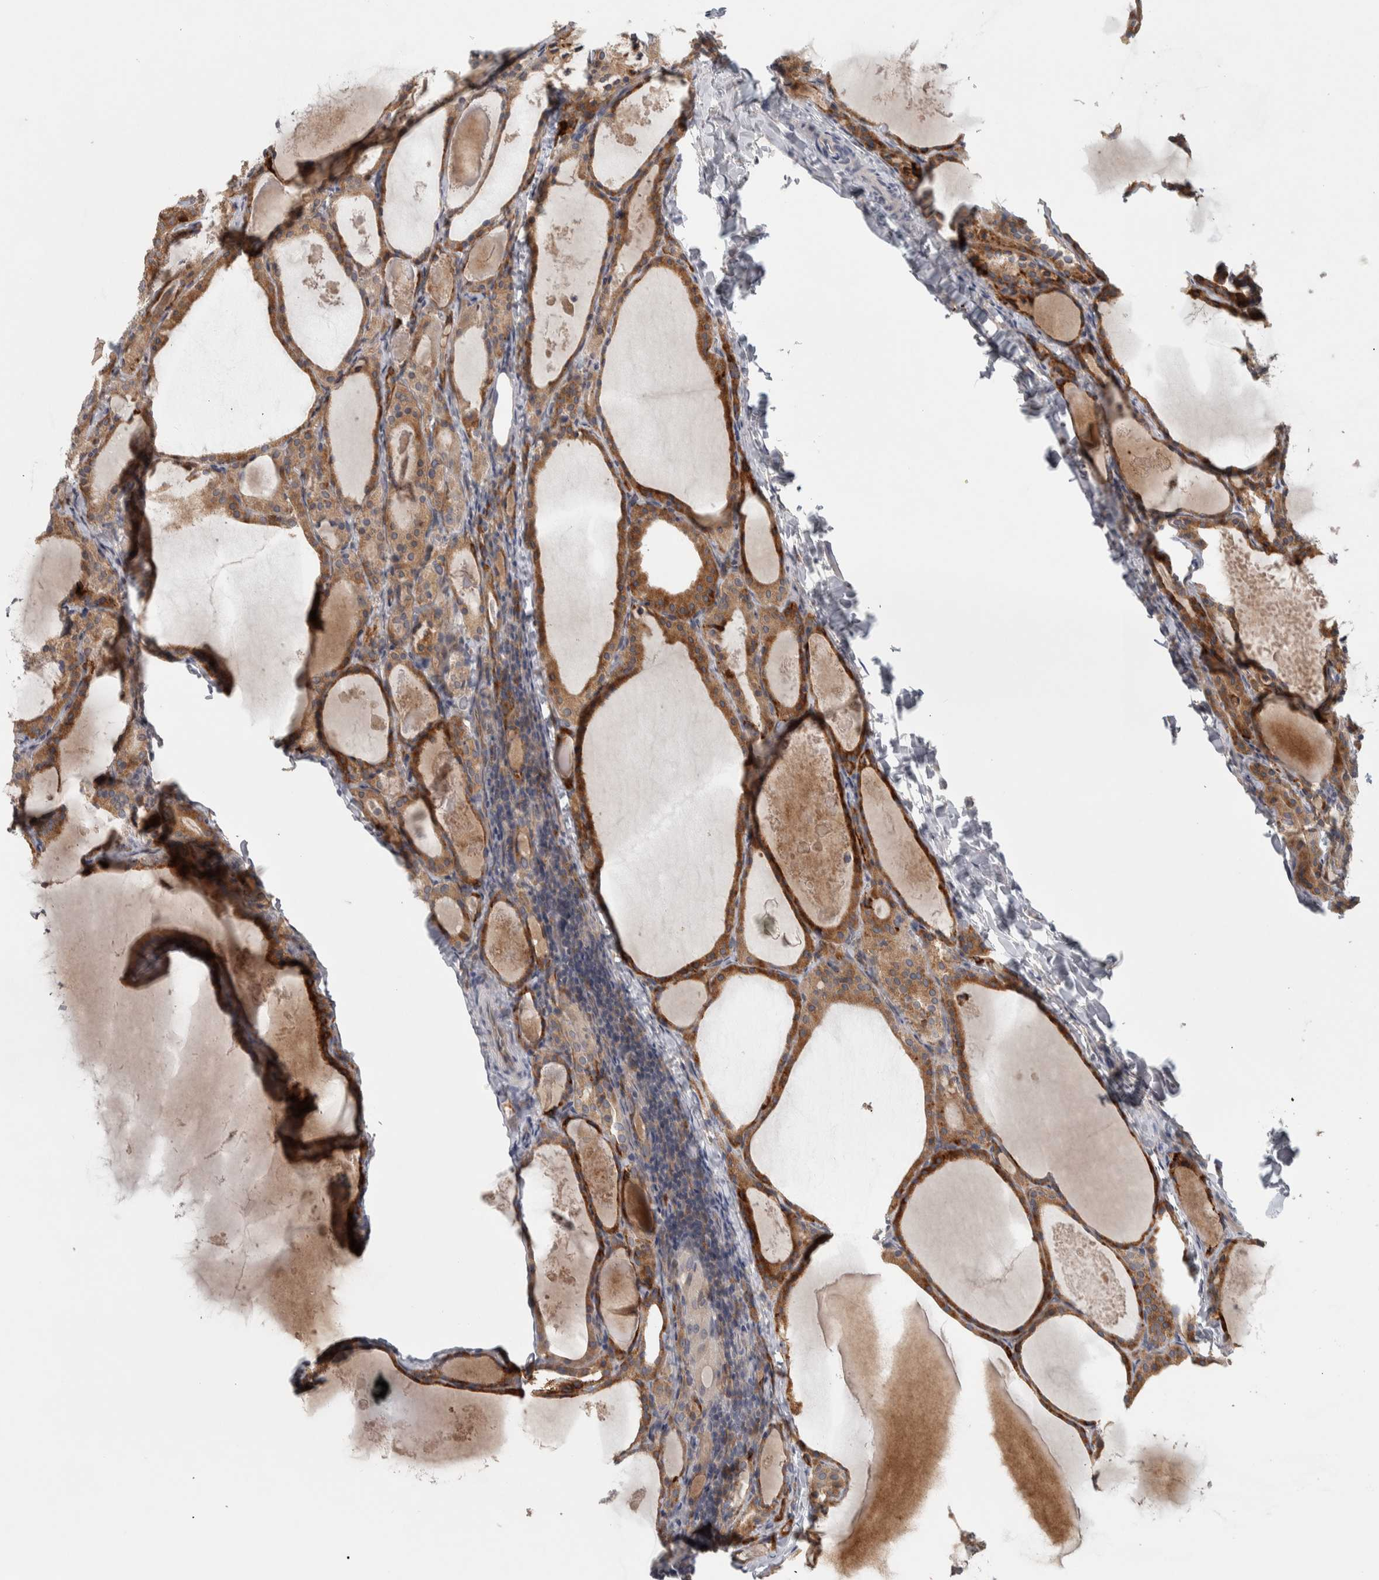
{"staining": {"intensity": "moderate", "quantity": ">75%", "location": "cytoplasmic/membranous"}, "tissue": "thyroid cancer", "cell_type": "Tumor cells", "image_type": "cancer", "snomed": [{"axis": "morphology", "description": "Papillary adenocarcinoma, NOS"}, {"axis": "topography", "description": "Thyroid gland"}], "caption": "This is a histology image of IHC staining of thyroid cancer, which shows moderate staining in the cytoplasmic/membranous of tumor cells.", "gene": "ADPRM", "patient": {"sex": "female", "age": 42}}